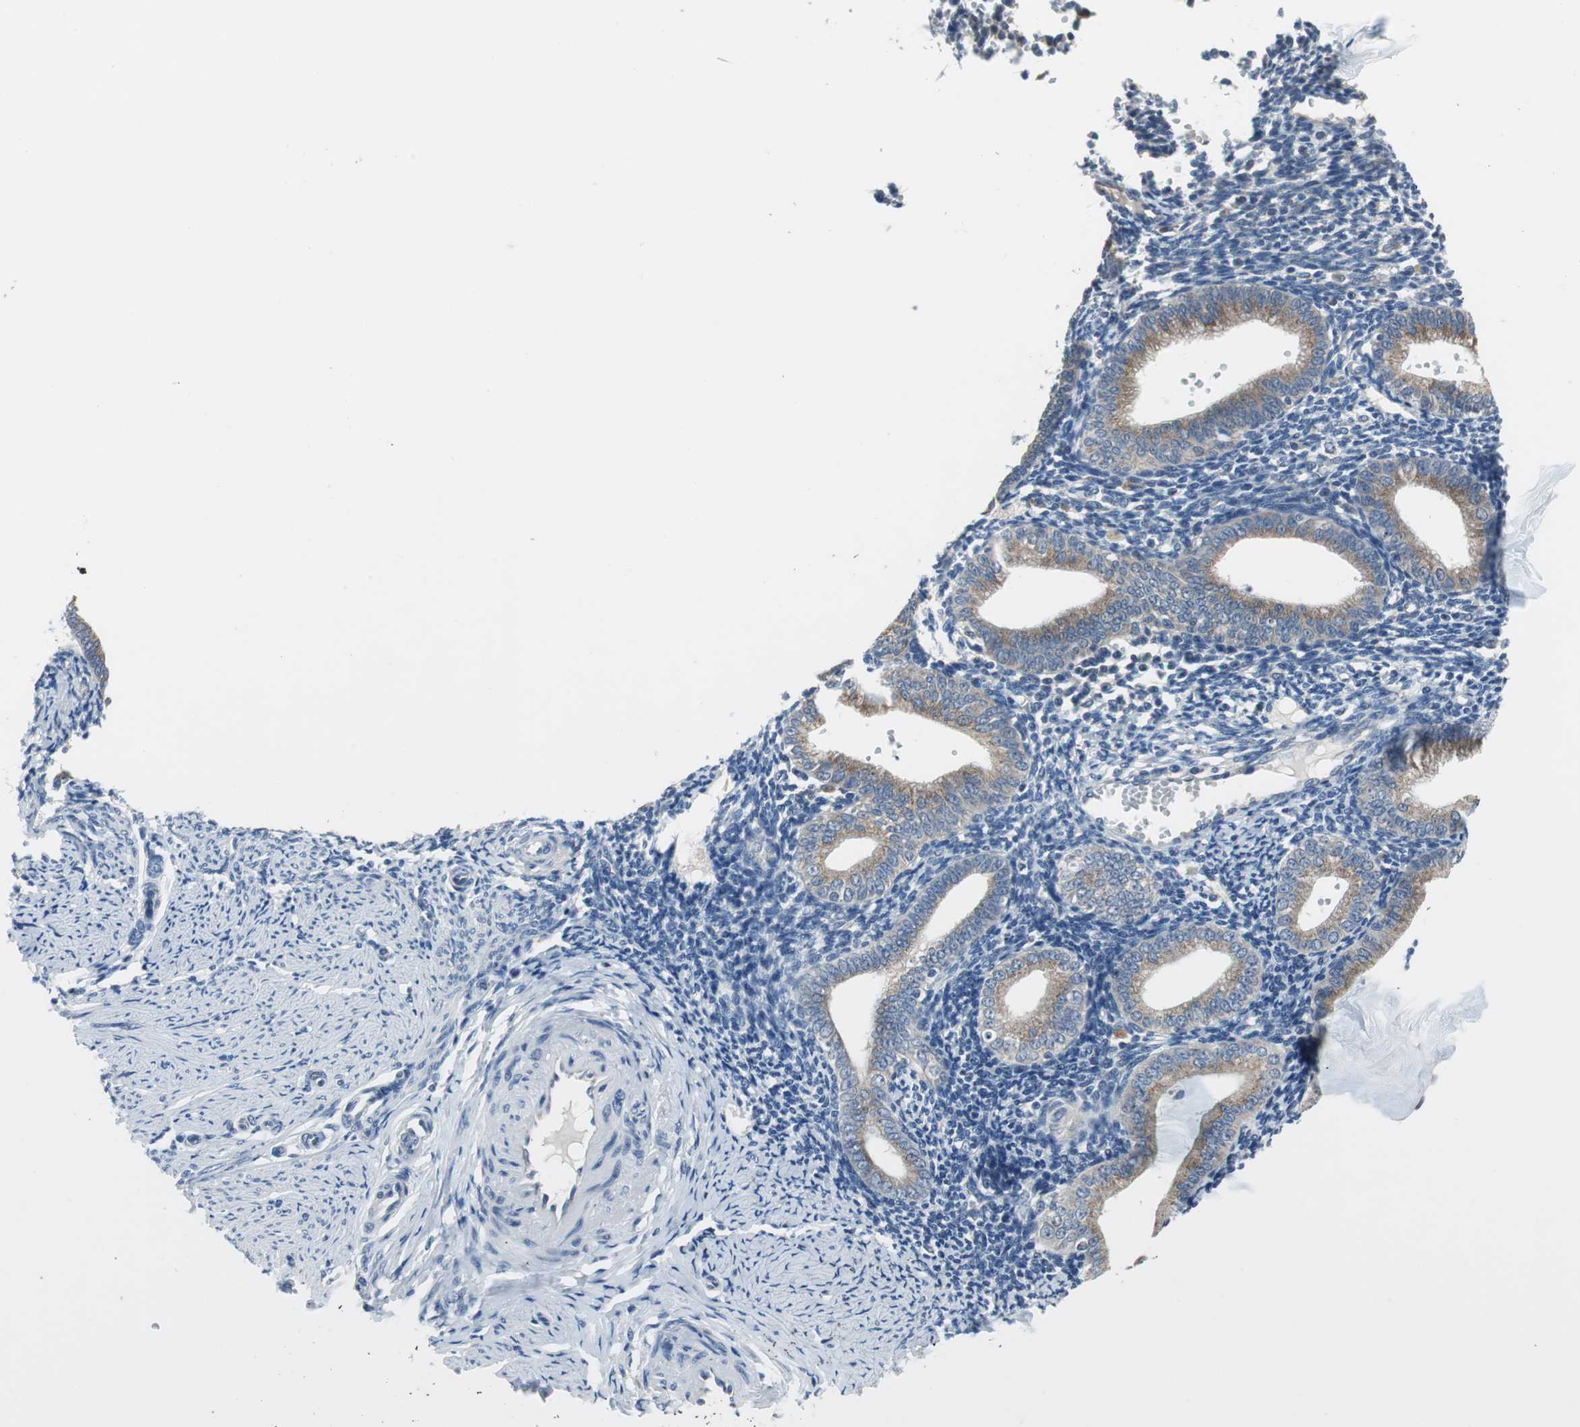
{"staining": {"intensity": "negative", "quantity": "none", "location": "none"}, "tissue": "endometrium", "cell_type": "Cells in endometrial stroma", "image_type": "normal", "snomed": [{"axis": "morphology", "description": "Normal tissue, NOS"}, {"axis": "topography", "description": "Endometrium"}], "caption": "The micrograph shows no significant staining in cells in endometrial stroma of endometrium. (Stains: DAB immunohistochemistry with hematoxylin counter stain, Microscopy: brightfield microscopy at high magnification).", "gene": "PLAA", "patient": {"sex": "female", "age": 61}}